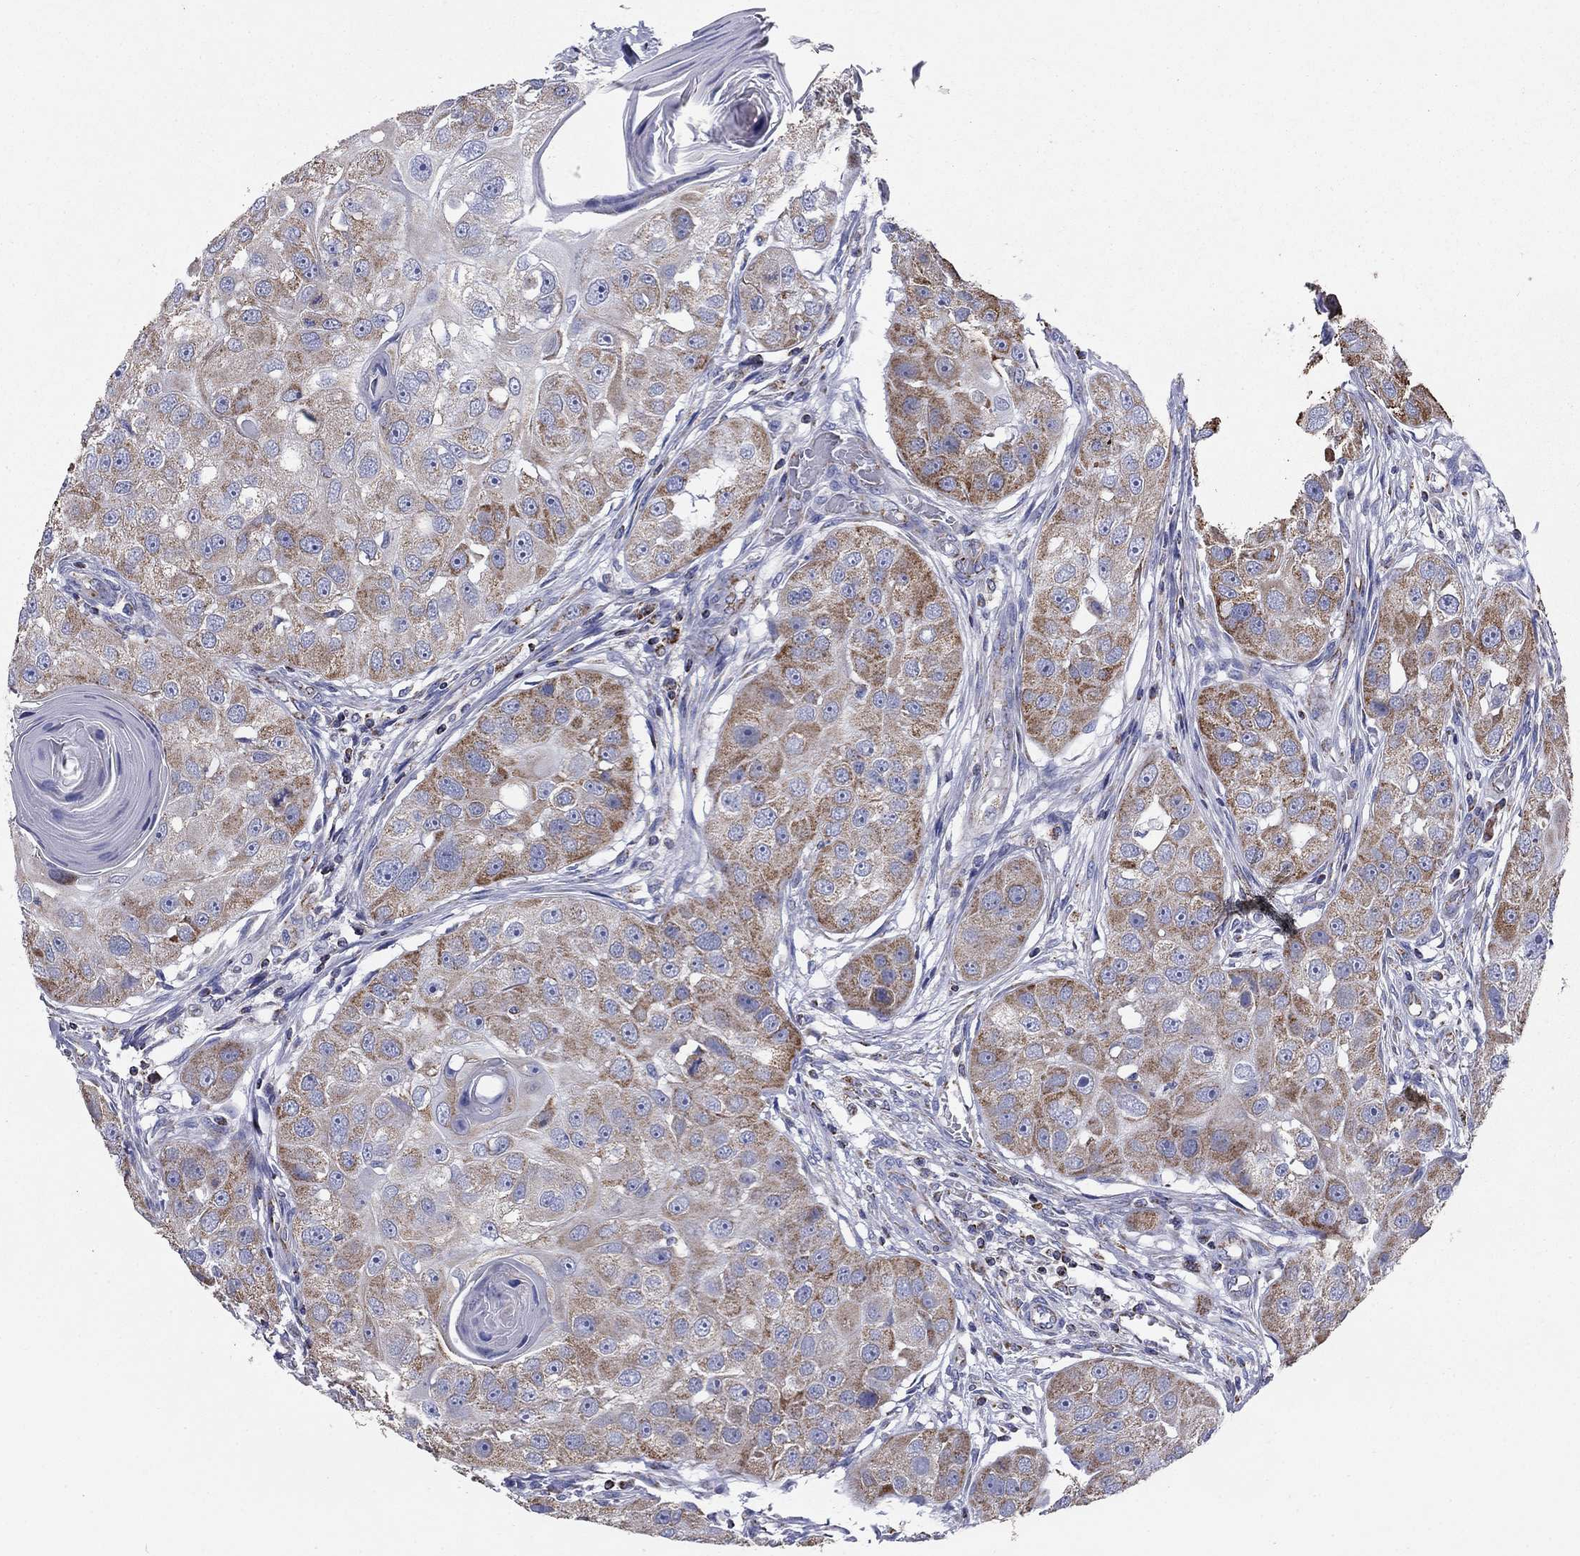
{"staining": {"intensity": "moderate", "quantity": "25%-75%", "location": "cytoplasmic/membranous"}, "tissue": "head and neck cancer", "cell_type": "Tumor cells", "image_type": "cancer", "snomed": [{"axis": "morphology", "description": "Normal tissue, NOS"}, {"axis": "morphology", "description": "Squamous cell carcinoma, NOS"}, {"axis": "topography", "description": "Skeletal muscle"}, {"axis": "topography", "description": "Head-Neck"}], "caption": "Head and neck cancer stained with a protein marker displays moderate staining in tumor cells.", "gene": "NDUFA4L2", "patient": {"sex": "male", "age": 51}}